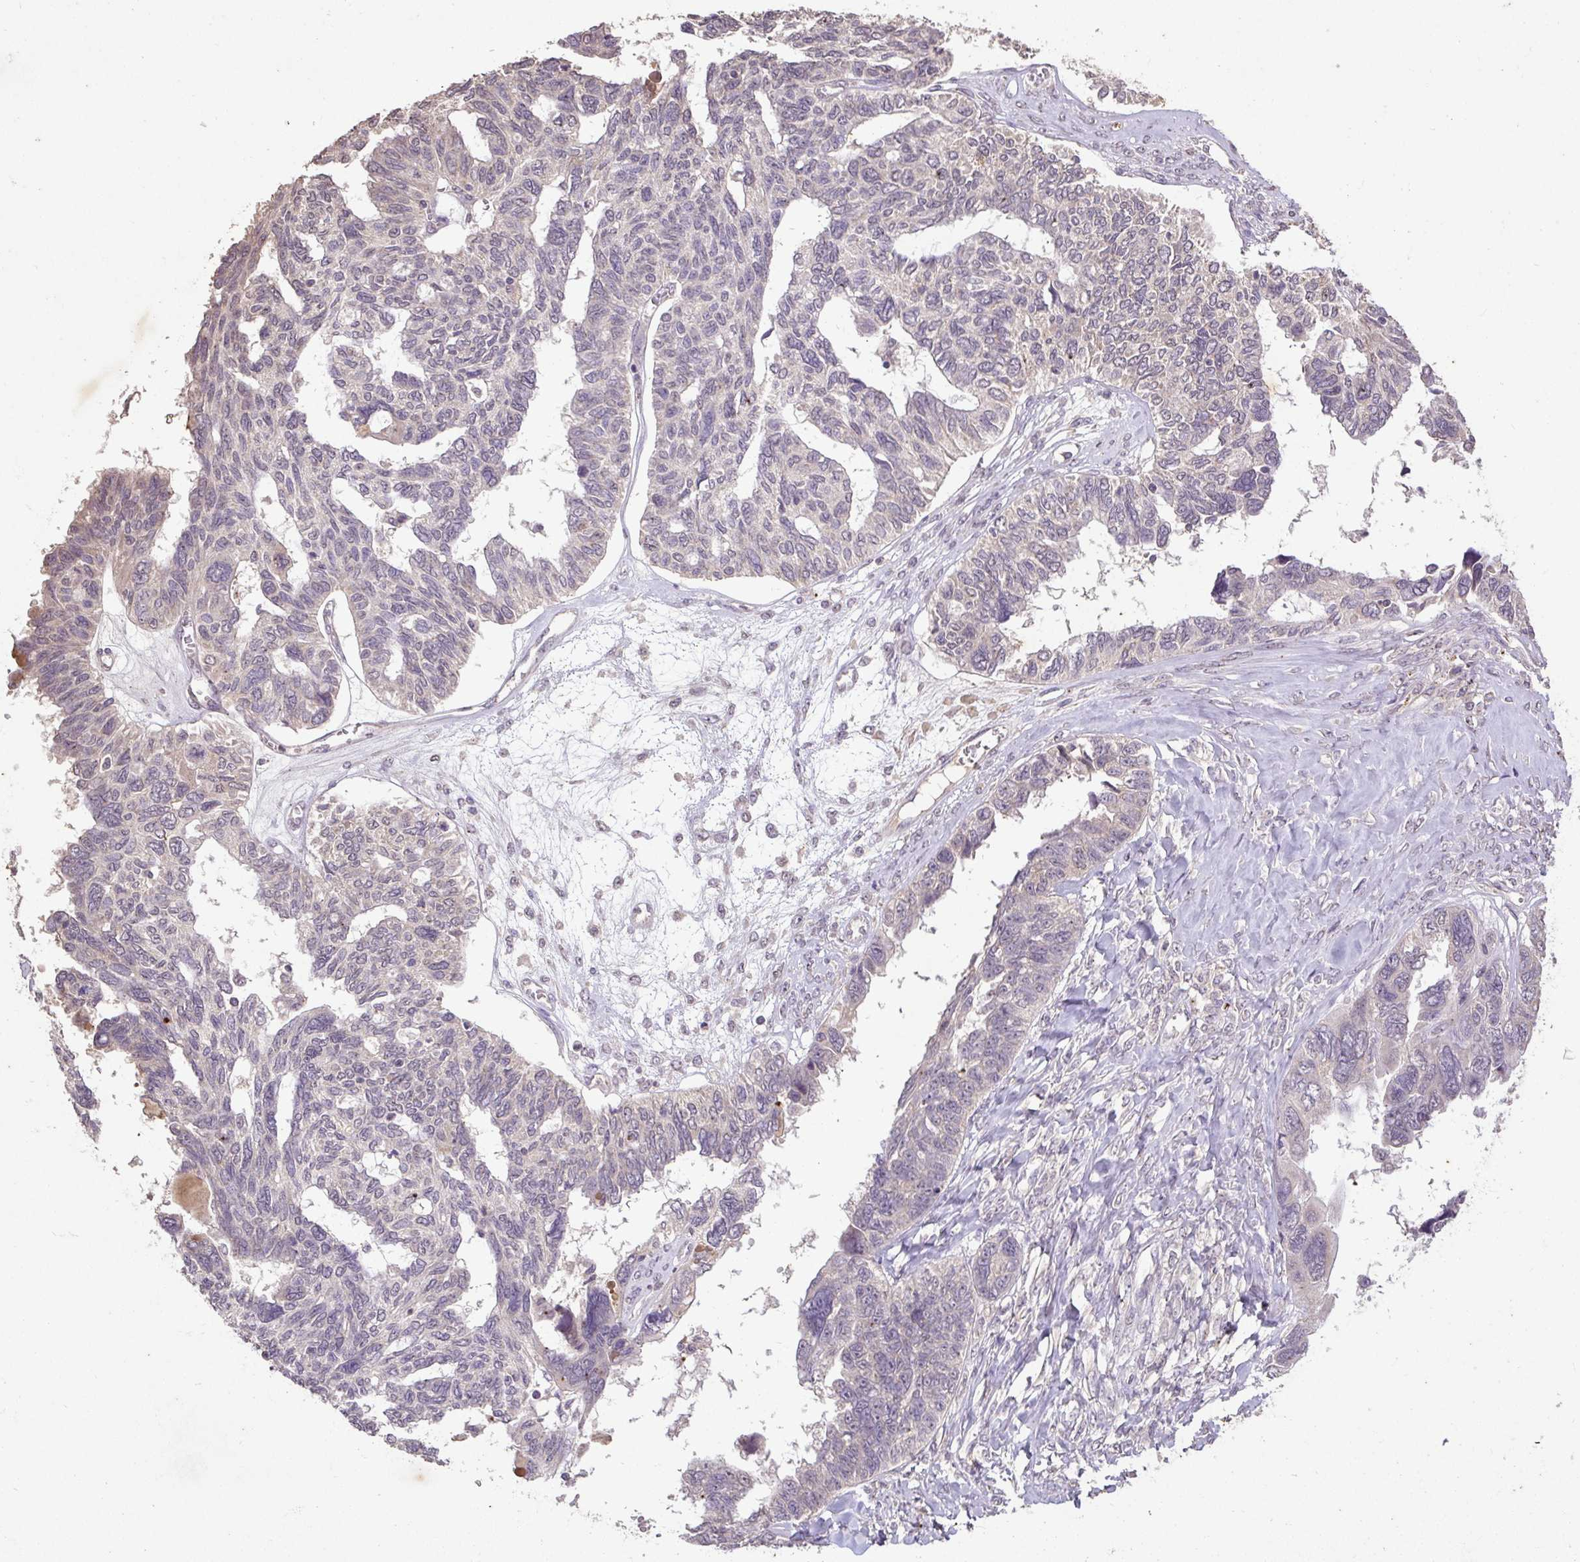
{"staining": {"intensity": "negative", "quantity": "none", "location": "none"}, "tissue": "ovarian cancer", "cell_type": "Tumor cells", "image_type": "cancer", "snomed": [{"axis": "morphology", "description": "Cystadenocarcinoma, serous, NOS"}, {"axis": "topography", "description": "Ovary"}], "caption": "High magnification brightfield microscopy of ovarian serous cystadenocarcinoma stained with DAB (3,3'-diaminobenzidine) (brown) and counterstained with hematoxylin (blue): tumor cells show no significant staining.", "gene": "LRTM2", "patient": {"sex": "female", "age": 79}}